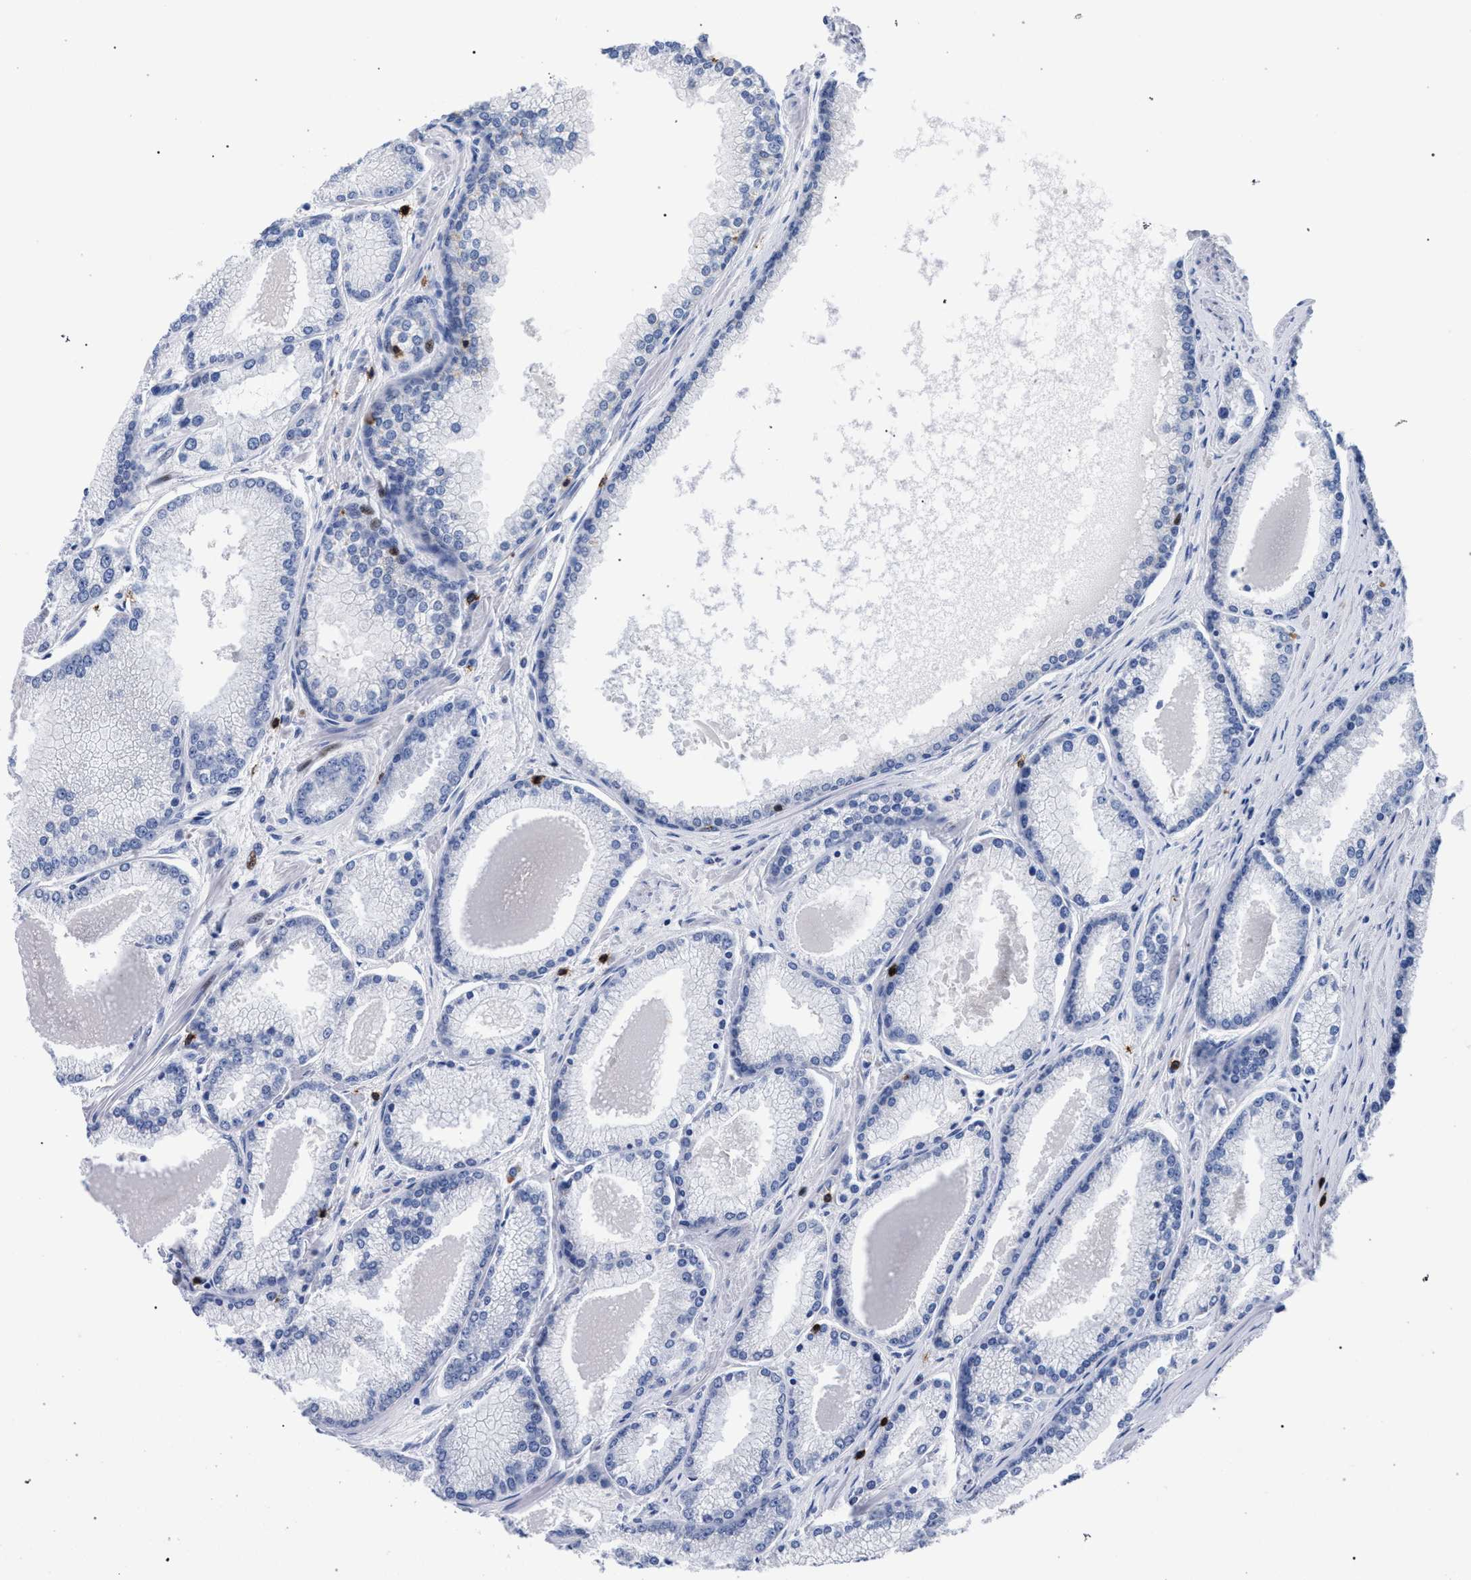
{"staining": {"intensity": "negative", "quantity": "none", "location": "none"}, "tissue": "prostate cancer", "cell_type": "Tumor cells", "image_type": "cancer", "snomed": [{"axis": "morphology", "description": "Adenocarcinoma, High grade"}, {"axis": "topography", "description": "Prostate"}], "caption": "A high-resolution micrograph shows IHC staining of prostate cancer (adenocarcinoma (high-grade)), which displays no significant positivity in tumor cells. (DAB (3,3'-diaminobenzidine) IHC, high magnification).", "gene": "KLRK1", "patient": {"sex": "male", "age": 61}}